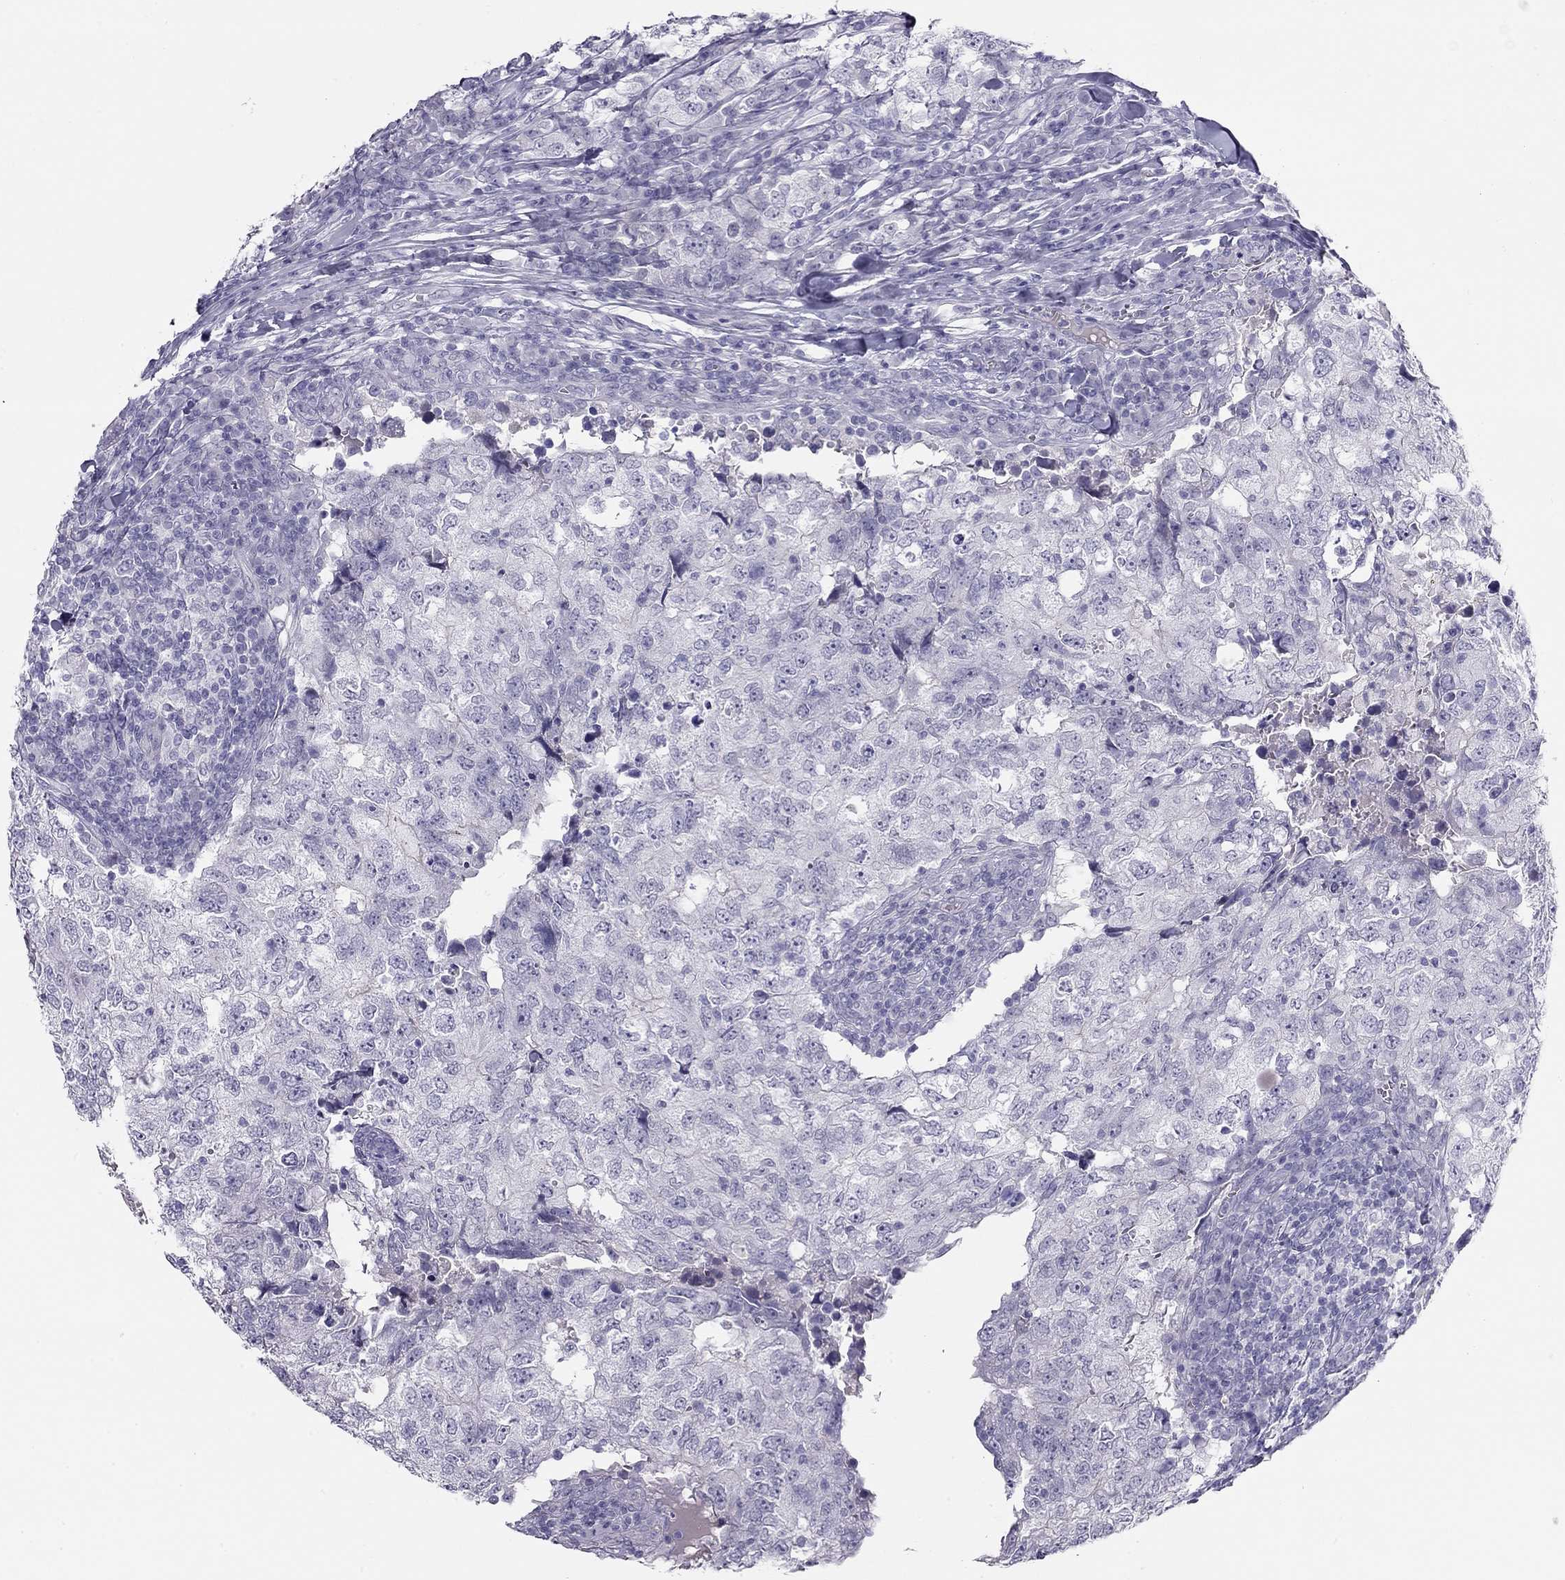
{"staining": {"intensity": "negative", "quantity": "none", "location": "none"}, "tissue": "breast cancer", "cell_type": "Tumor cells", "image_type": "cancer", "snomed": [{"axis": "morphology", "description": "Duct carcinoma"}, {"axis": "topography", "description": "Breast"}], "caption": "Breast cancer (intraductal carcinoma) was stained to show a protein in brown. There is no significant positivity in tumor cells.", "gene": "KCNV2", "patient": {"sex": "female", "age": 30}}